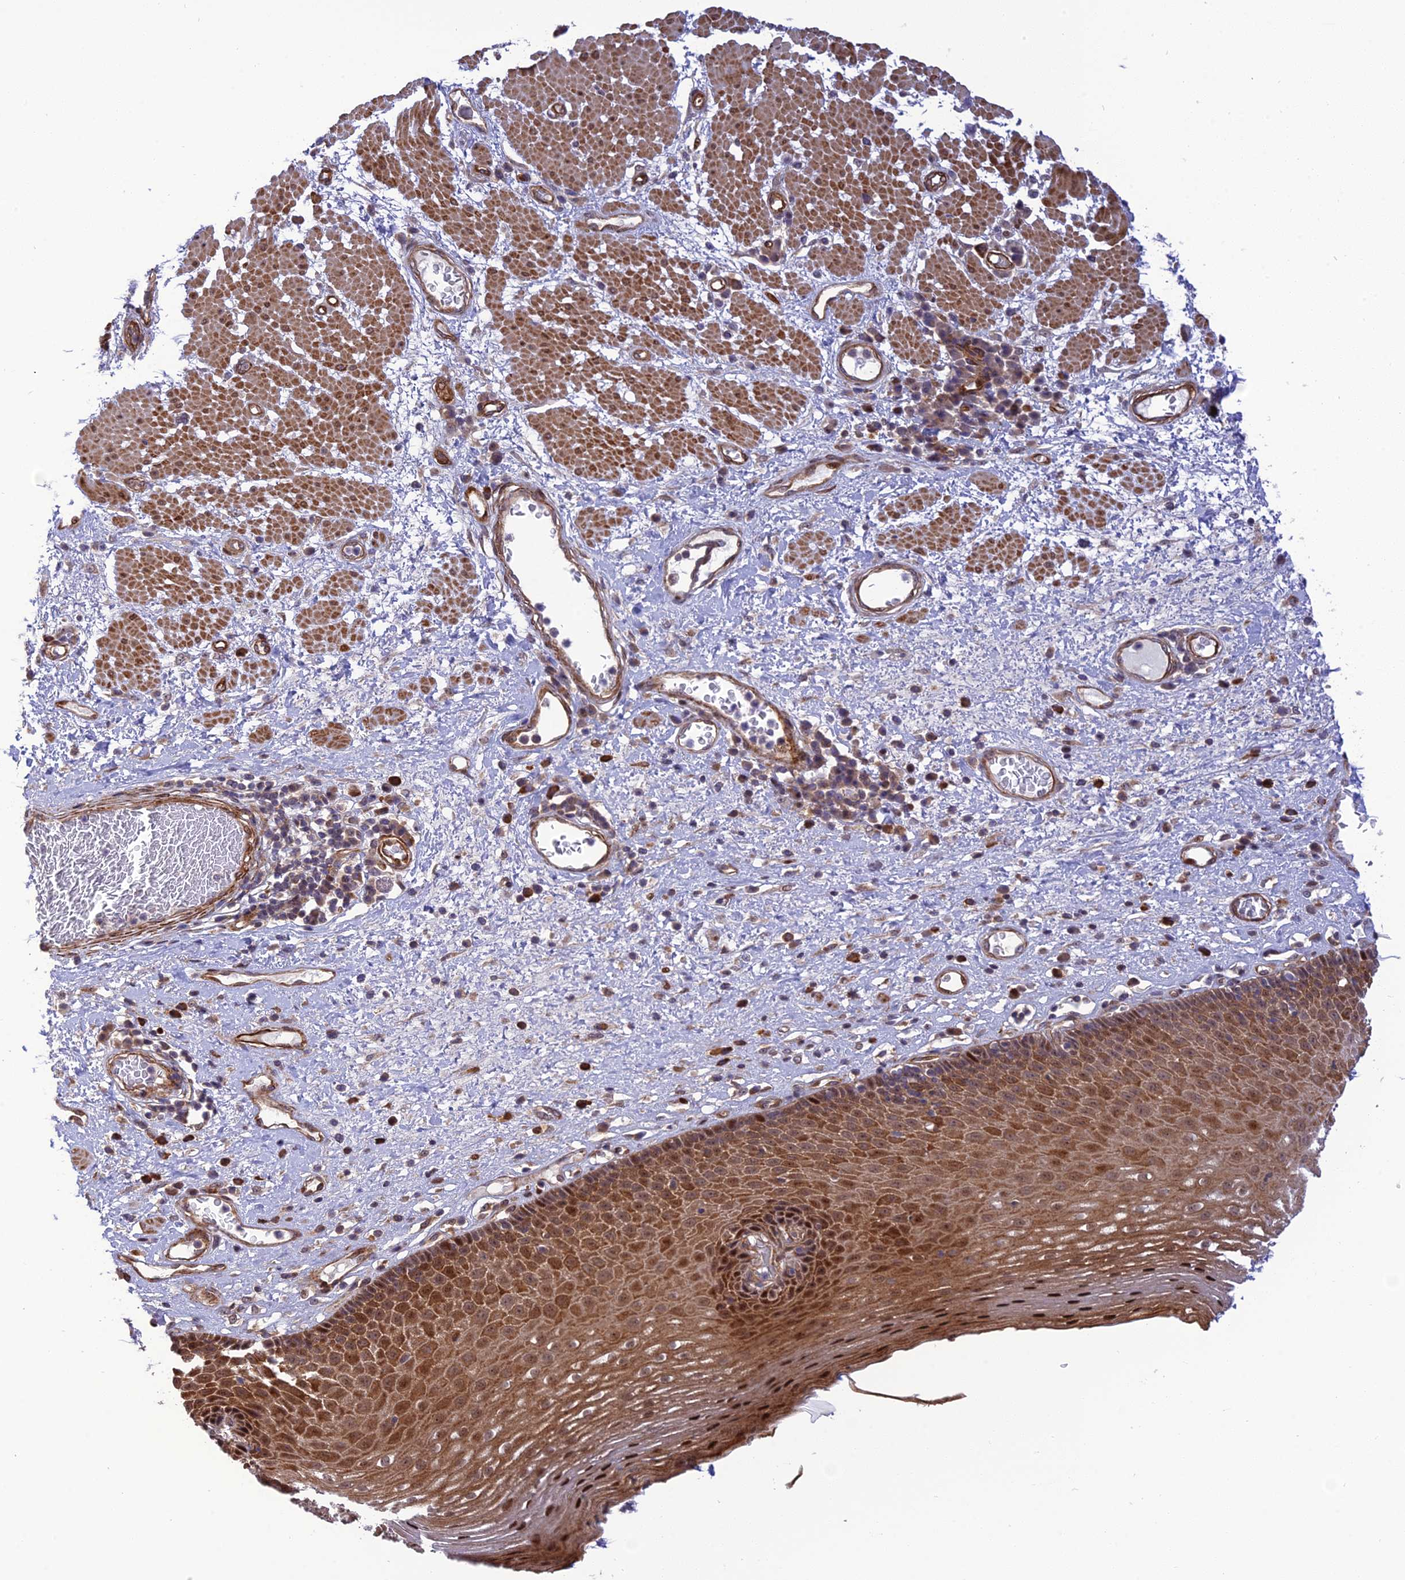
{"staining": {"intensity": "strong", "quantity": "25%-75%", "location": "cytoplasmic/membranous,nuclear"}, "tissue": "esophagus", "cell_type": "Squamous epithelial cells", "image_type": "normal", "snomed": [{"axis": "morphology", "description": "Normal tissue, NOS"}, {"axis": "morphology", "description": "Adenocarcinoma, NOS"}, {"axis": "topography", "description": "Esophagus"}], "caption": "Unremarkable esophagus demonstrates strong cytoplasmic/membranous,nuclear expression in approximately 25%-75% of squamous epithelial cells (brown staining indicates protein expression, while blue staining denotes nuclei)..", "gene": "ZNF584", "patient": {"sex": "male", "age": 62}}